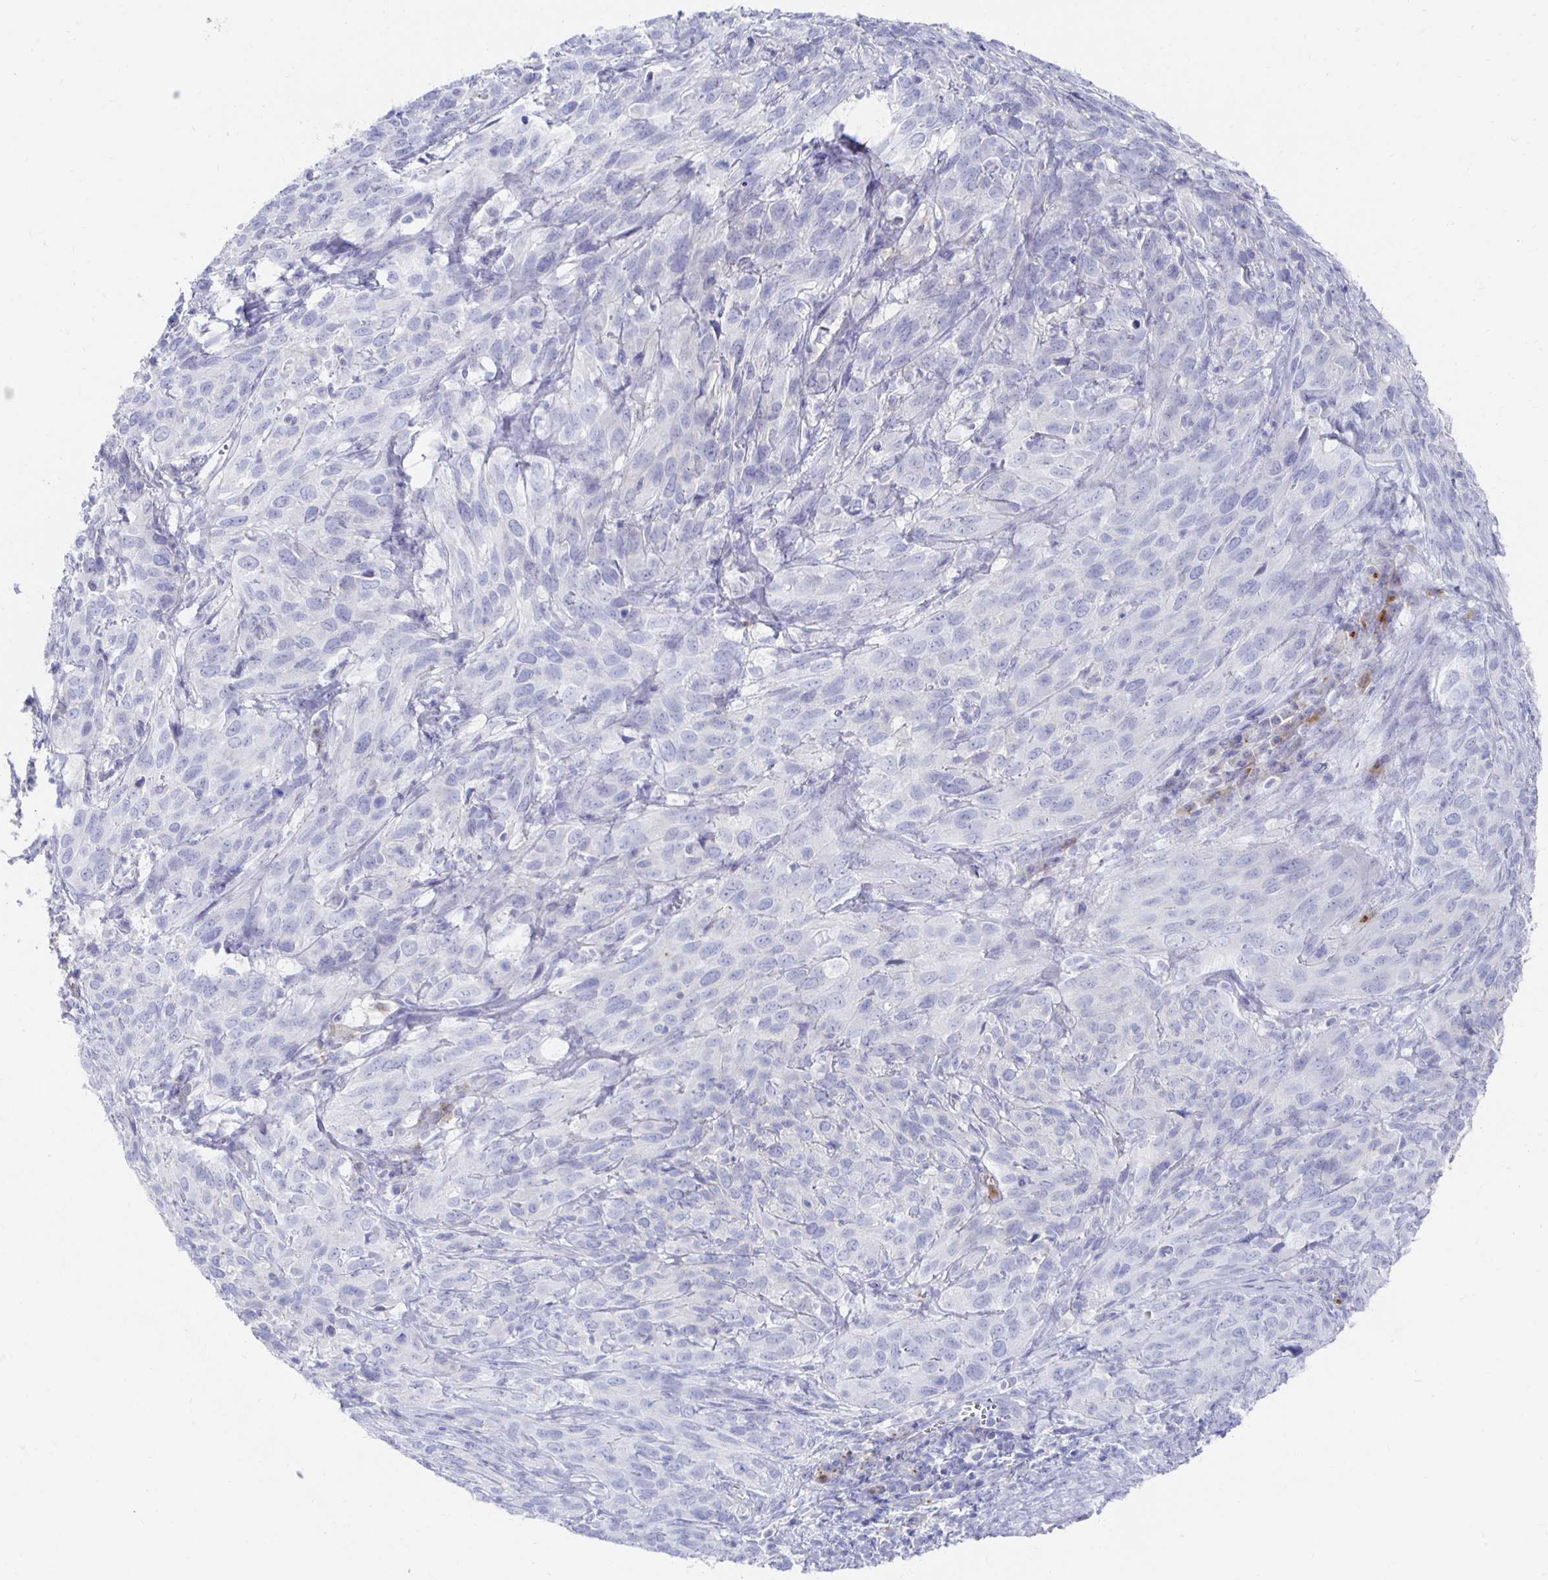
{"staining": {"intensity": "negative", "quantity": "none", "location": "none"}, "tissue": "cervical cancer", "cell_type": "Tumor cells", "image_type": "cancer", "snomed": [{"axis": "morphology", "description": "Squamous cell carcinoma, NOS"}, {"axis": "topography", "description": "Cervix"}], "caption": "IHC of cervical squamous cell carcinoma shows no positivity in tumor cells.", "gene": "PRDM7", "patient": {"sex": "female", "age": 51}}